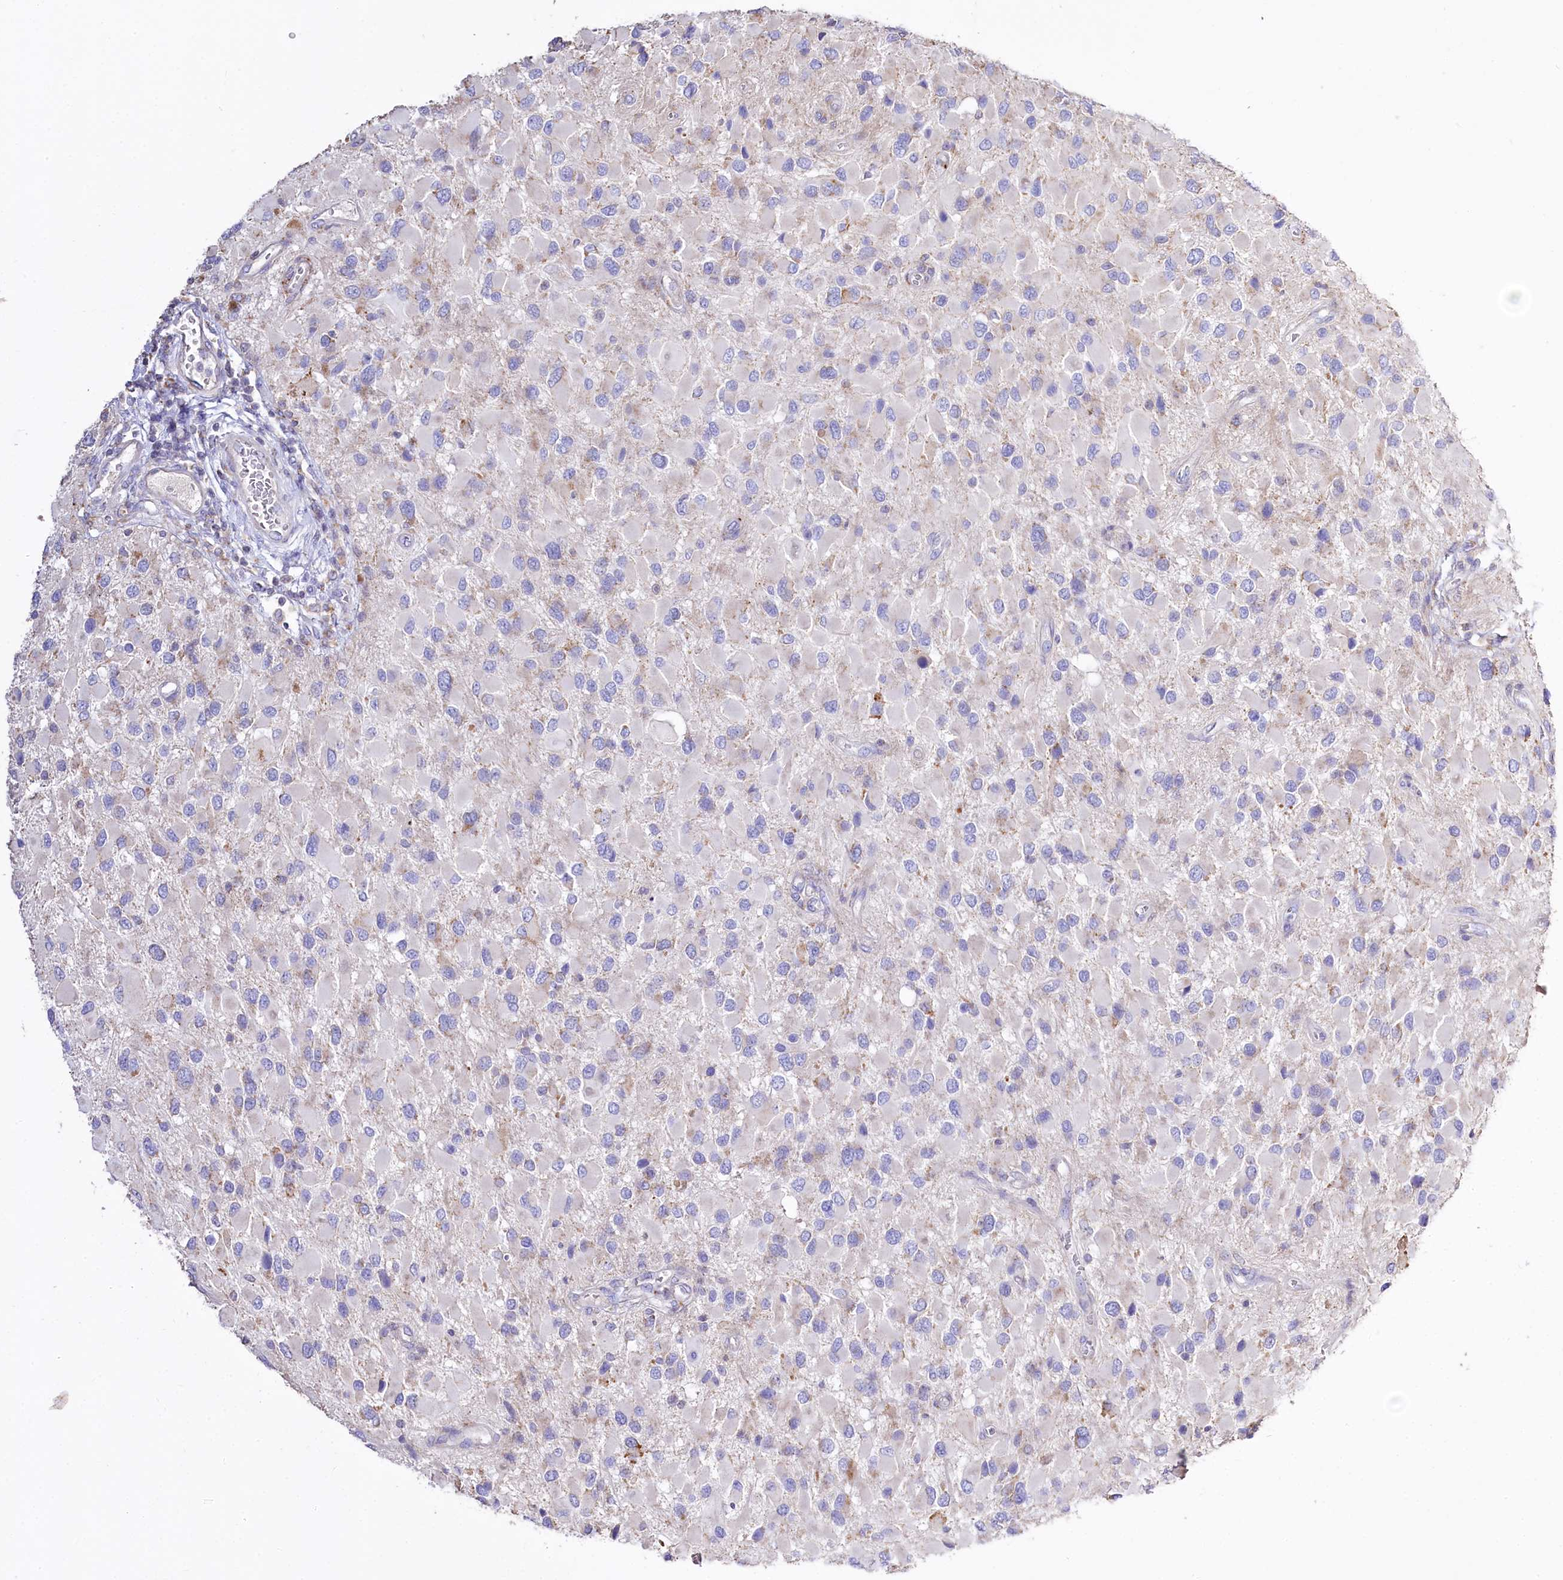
{"staining": {"intensity": "negative", "quantity": "none", "location": "none"}, "tissue": "glioma", "cell_type": "Tumor cells", "image_type": "cancer", "snomed": [{"axis": "morphology", "description": "Glioma, malignant, High grade"}, {"axis": "topography", "description": "Brain"}], "caption": "The IHC histopathology image has no significant expression in tumor cells of glioma tissue. (Brightfield microscopy of DAB (3,3'-diaminobenzidine) immunohistochemistry at high magnification).", "gene": "PTER", "patient": {"sex": "male", "age": 53}}